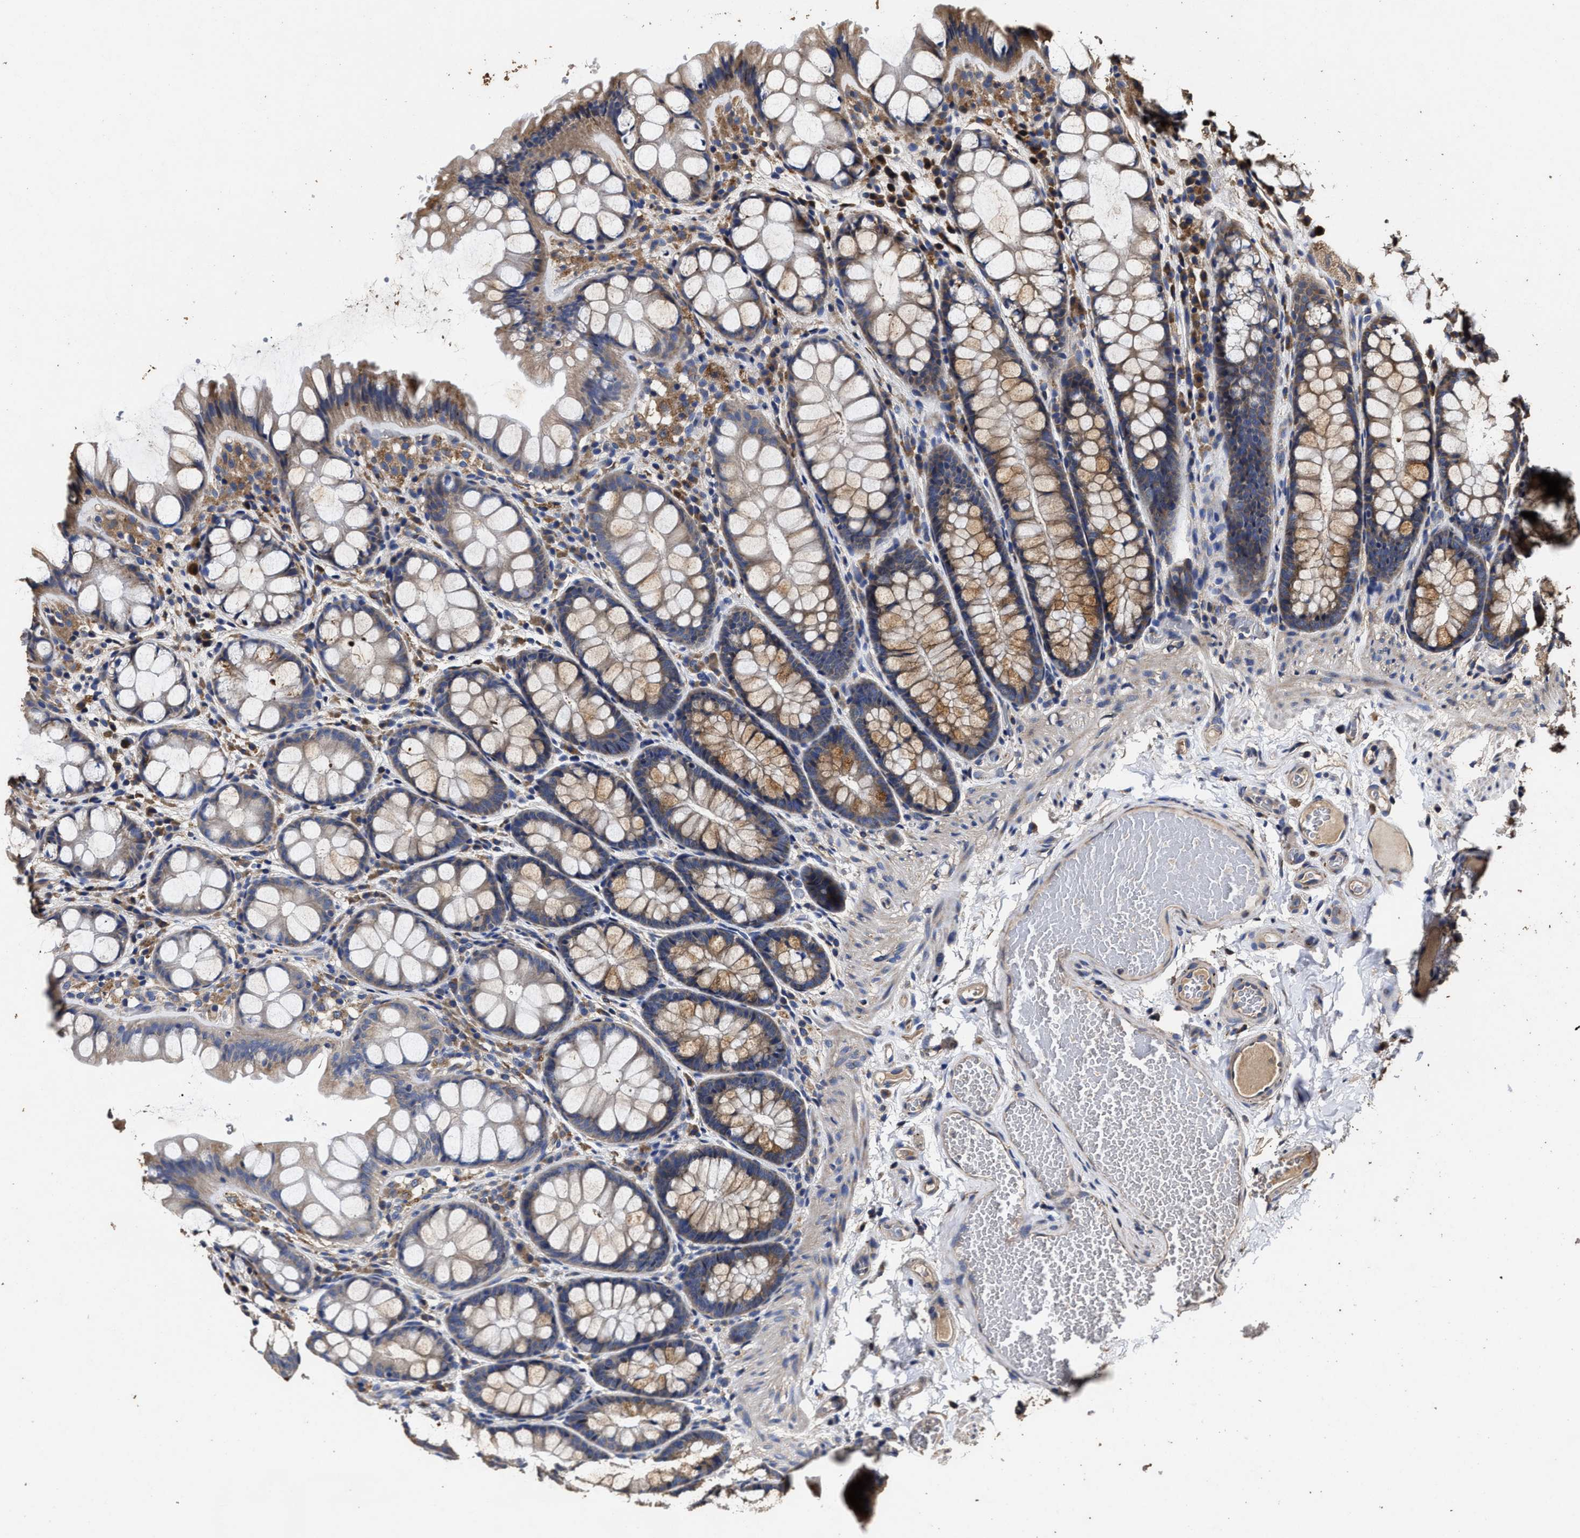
{"staining": {"intensity": "weak", "quantity": ">75%", "location": "cytoplasmic/membranous"}, "tissue": "colon", "cell_type": "Endothelial cells", "image_type": "normal", "snomed": [{"axis": "morphology", "description": "Normal tissue, NOS"}, {"axis": "topography", "description": "Colon"}], "caption": "DAB immunohistochemical staining of unremarkable human colon demonstrates weak cytoplasmic/membranous protein expression in approximately >75% of endothelial cells.", "gene": "PPM1K", "patient": {"sex": "male", "age": 47}}